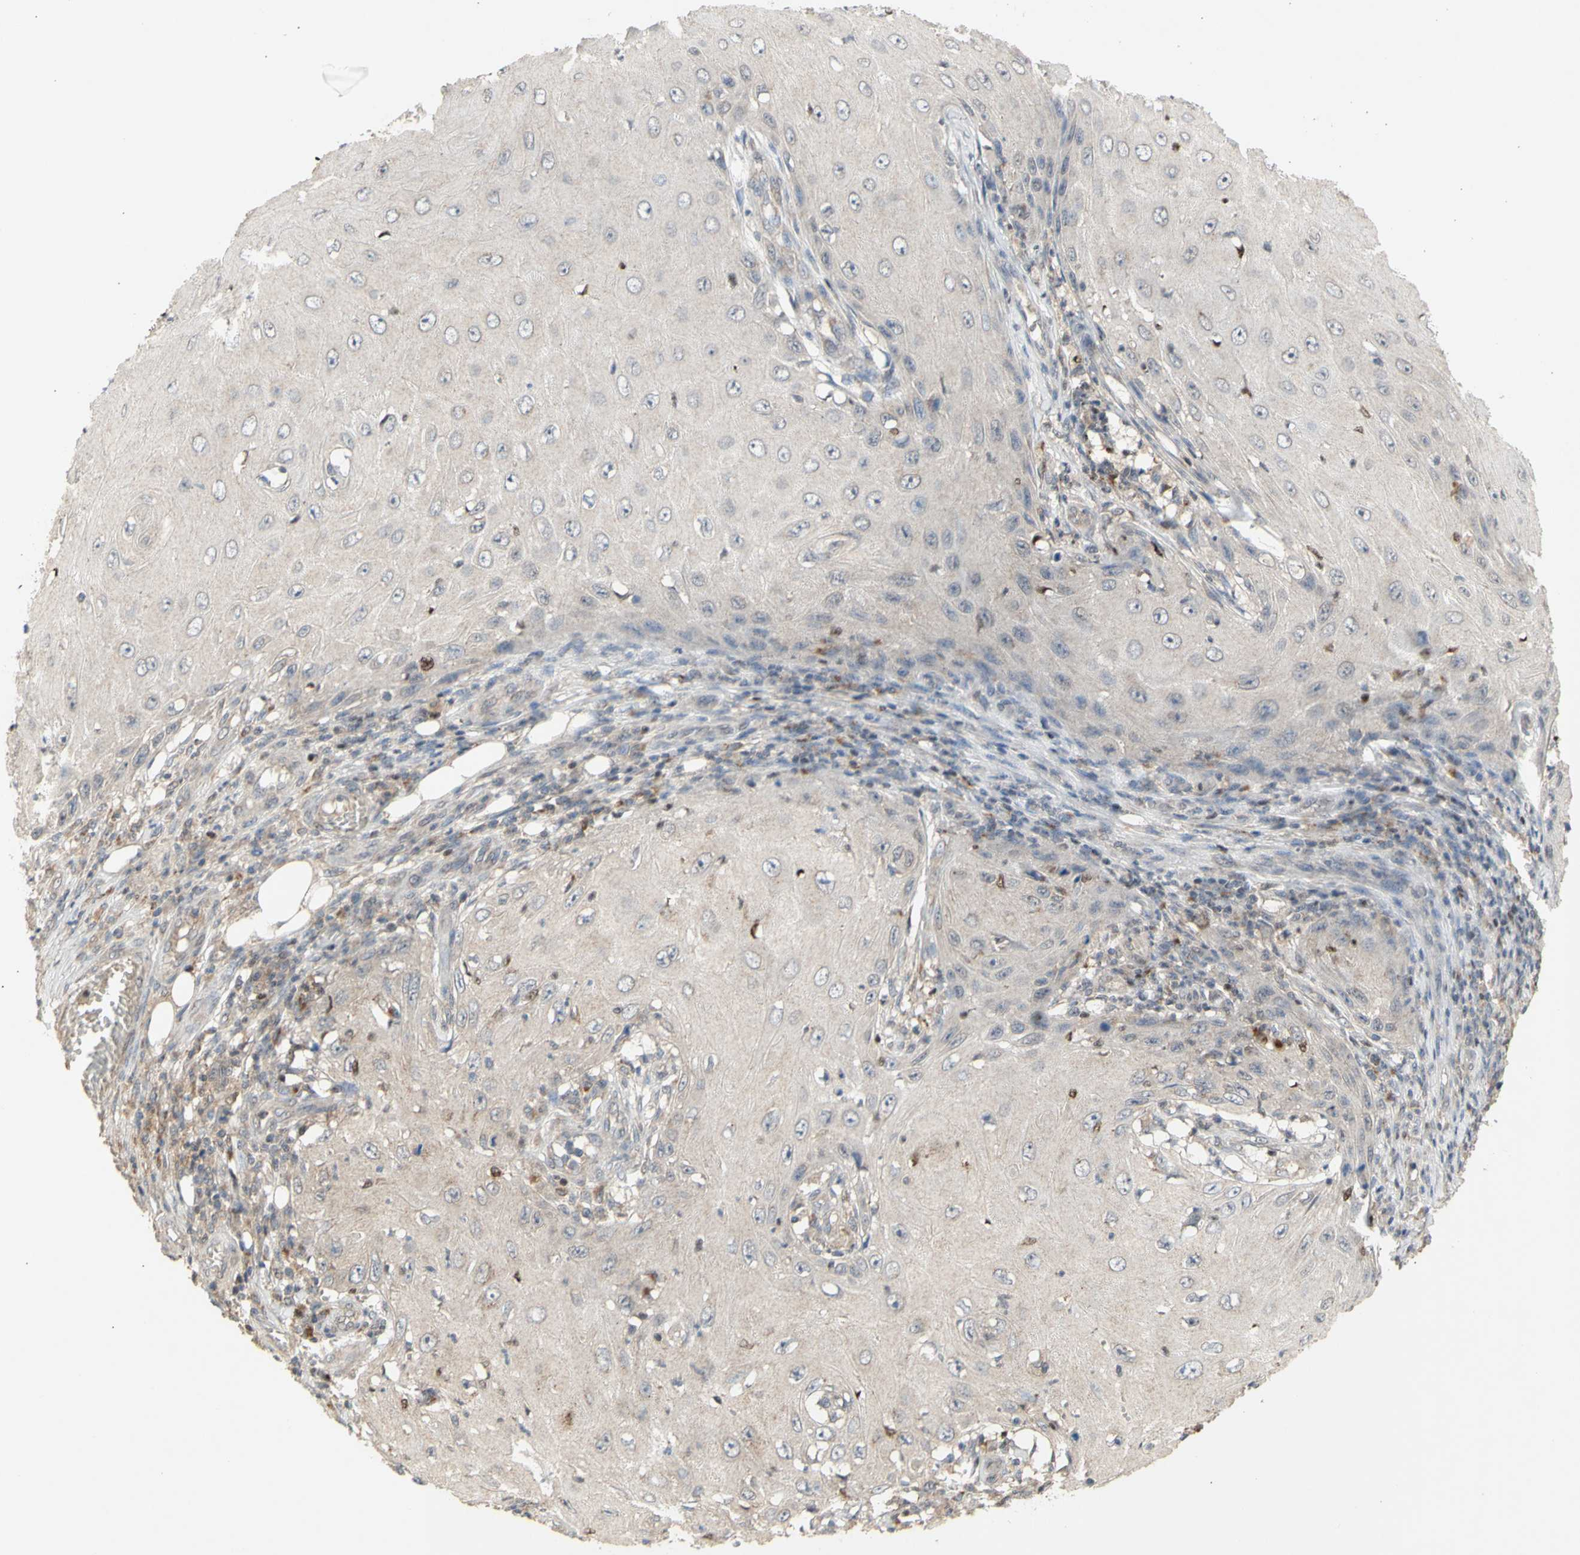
{"staining": {"intensity": "negative", "quantity": "none", "location": "none"}, "tissue": "skin cancer", "cell_type": "Tumor cells", "image_type": "cancer", "snomed": [{"axis": "morphology", "description": "Squamous cell carcinoma, NOS"}, {"axis": "topography", "description": "Skin"}], "caption": "The photomicrograph demonstrates no staining of tumor cells in skin cancer.", "gene": "NLRP1", "patient": {"sex": "female", "age": 73}}